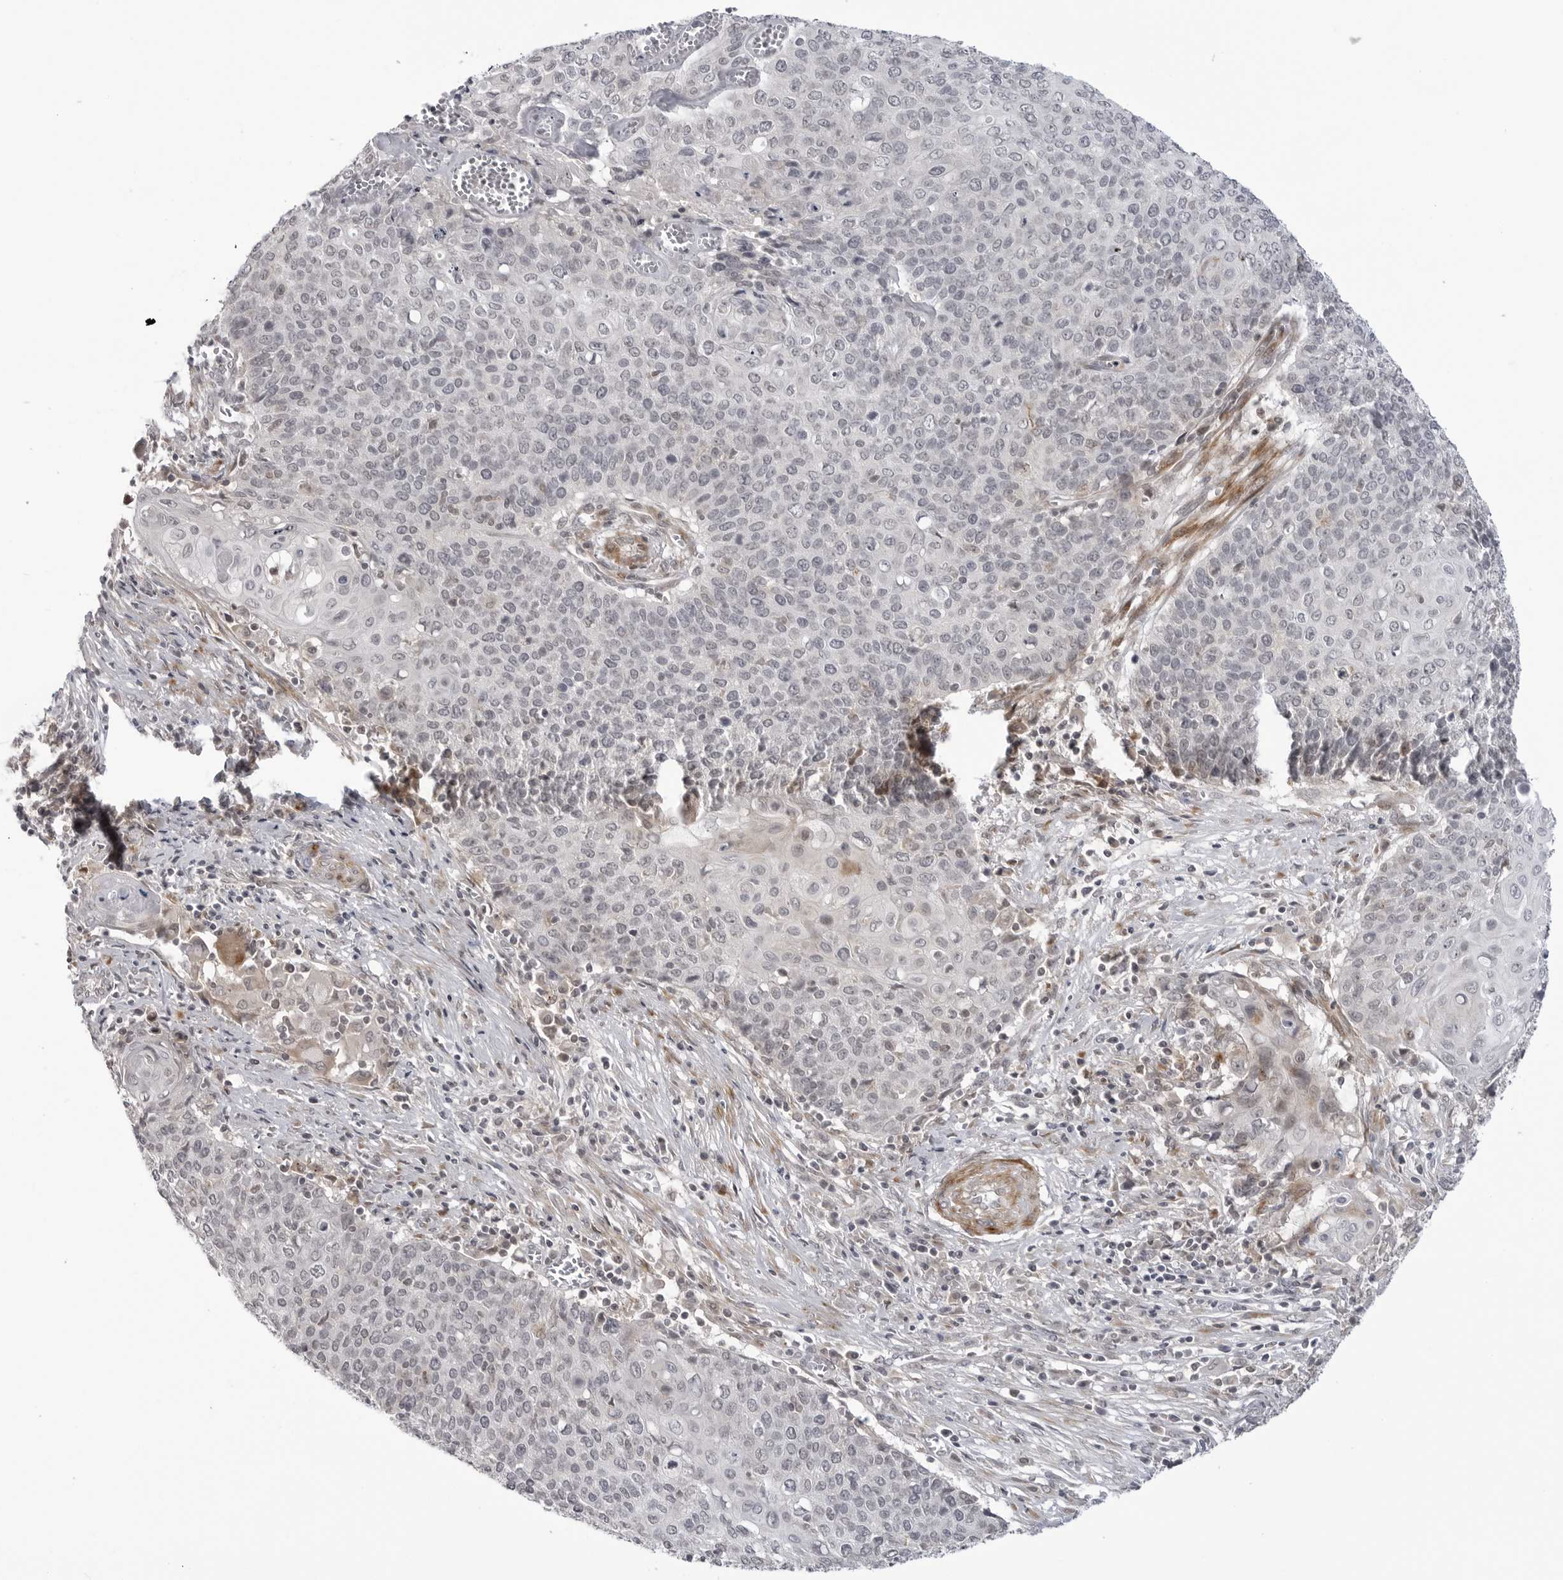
{"staining": {"intensity": "negative", "quantity": "none", "location": "none"}, "tissue": "cervical cancer", "cell_type": "Tumor cells", "image_type": "cancer", "snomed": [{"axis": "morphology", "description": "Squamous cell carcinoma, NOS"}, {"axis": "topography", "description": "Cervix"}], "caption": "DAB (3,3'-diaminobenzidine) immunohistochemical staining of human cervical cancer reveals no significant staining in tumor cells. Nuclei are stained in blue.", "gene": "ADAMTS5", "patient": {"sex": "female", "age": 39}}